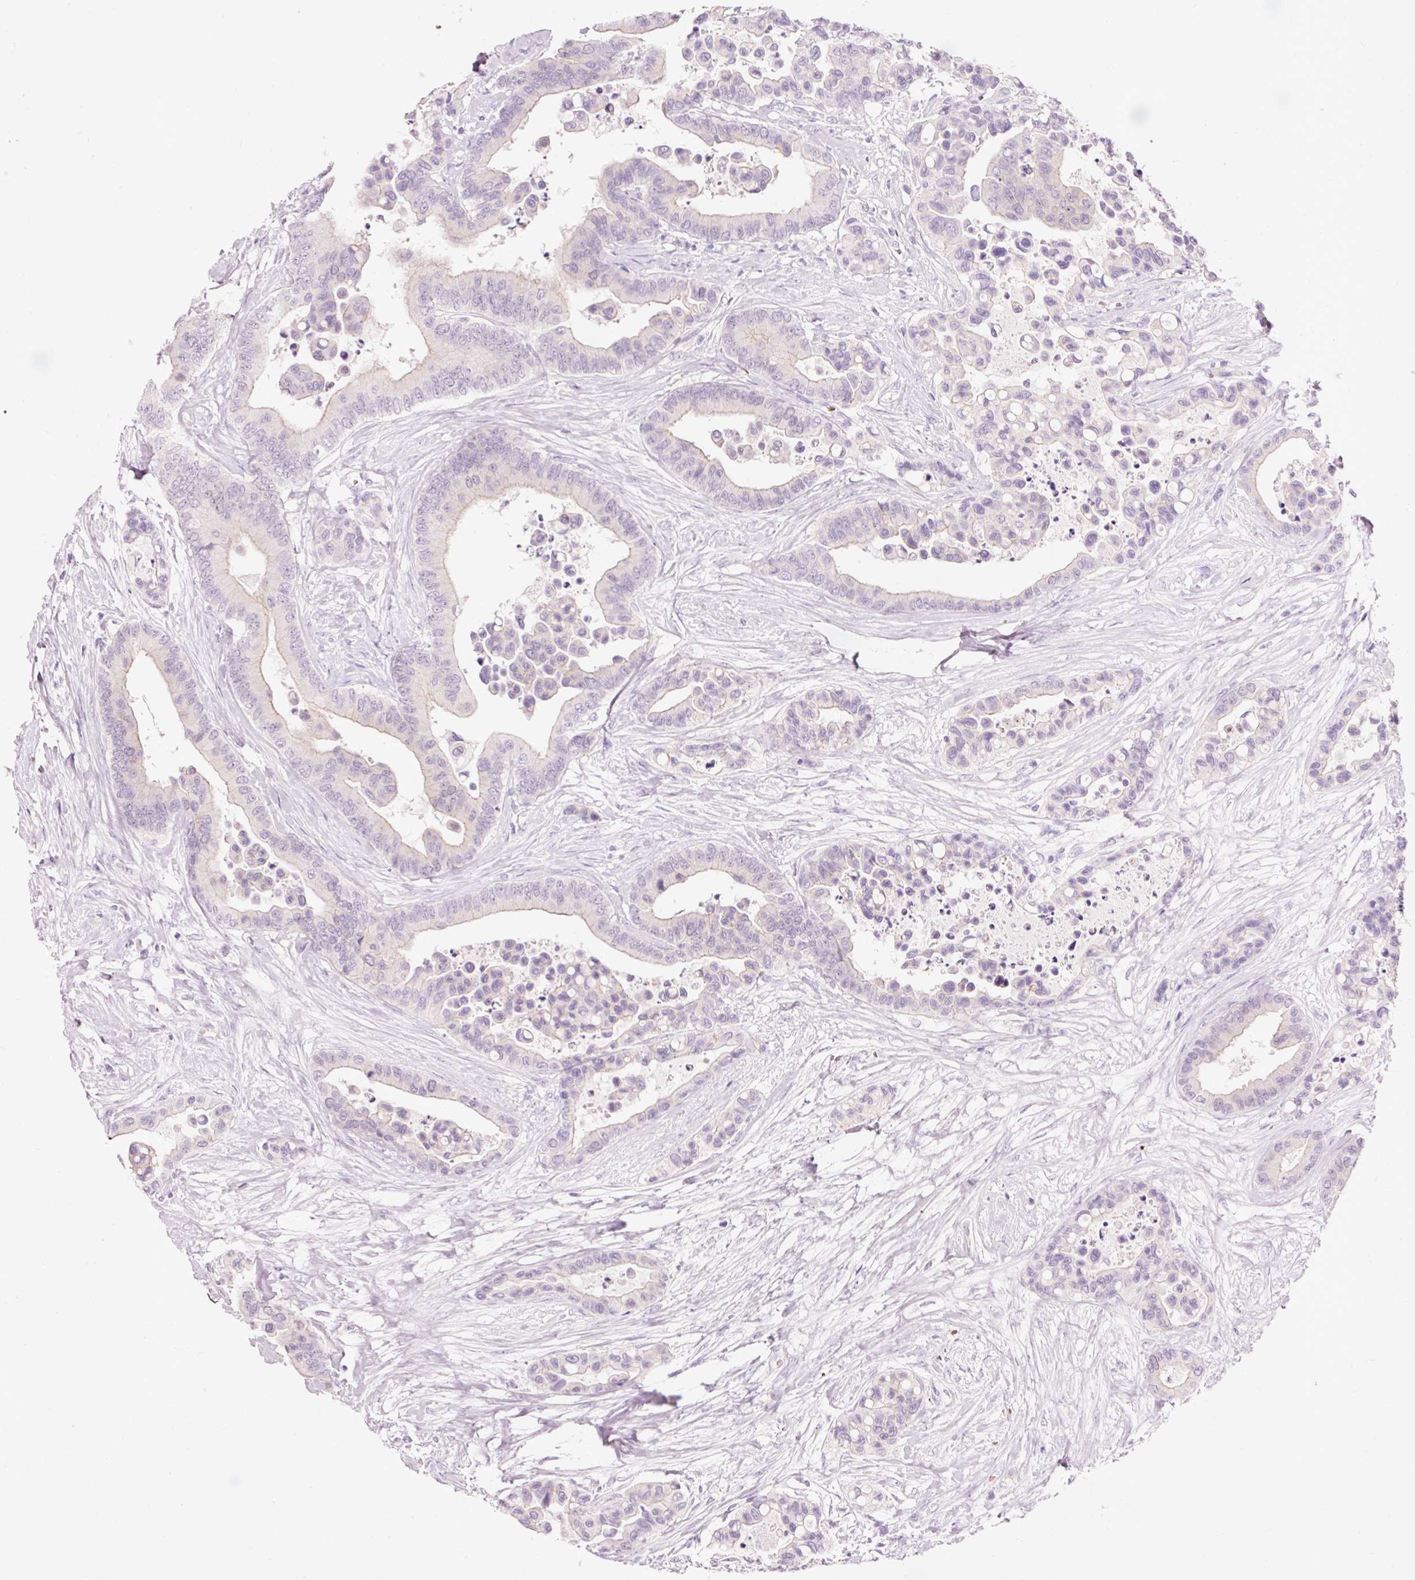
{"staining": {"intensity": "negative", "quantity": "none", "location": "none"}, "tissue": "colorectal cancer", "cell_type": "Tumor cells", "image_type": "cancer", "snomed": [{"axis": "morphology", "description": "Adenocarcinoma, NOS"}, {"axis": "topography", "description": "Colon"}], "caption": "There is no significant expression in tumor cells of adenocarcinoma (colorectal). (DAB (3,3'-diaminobenzidine) IHC, high magnification).", "gene": "DHRS11", "patient": {"sex": "male", "age": 82}}